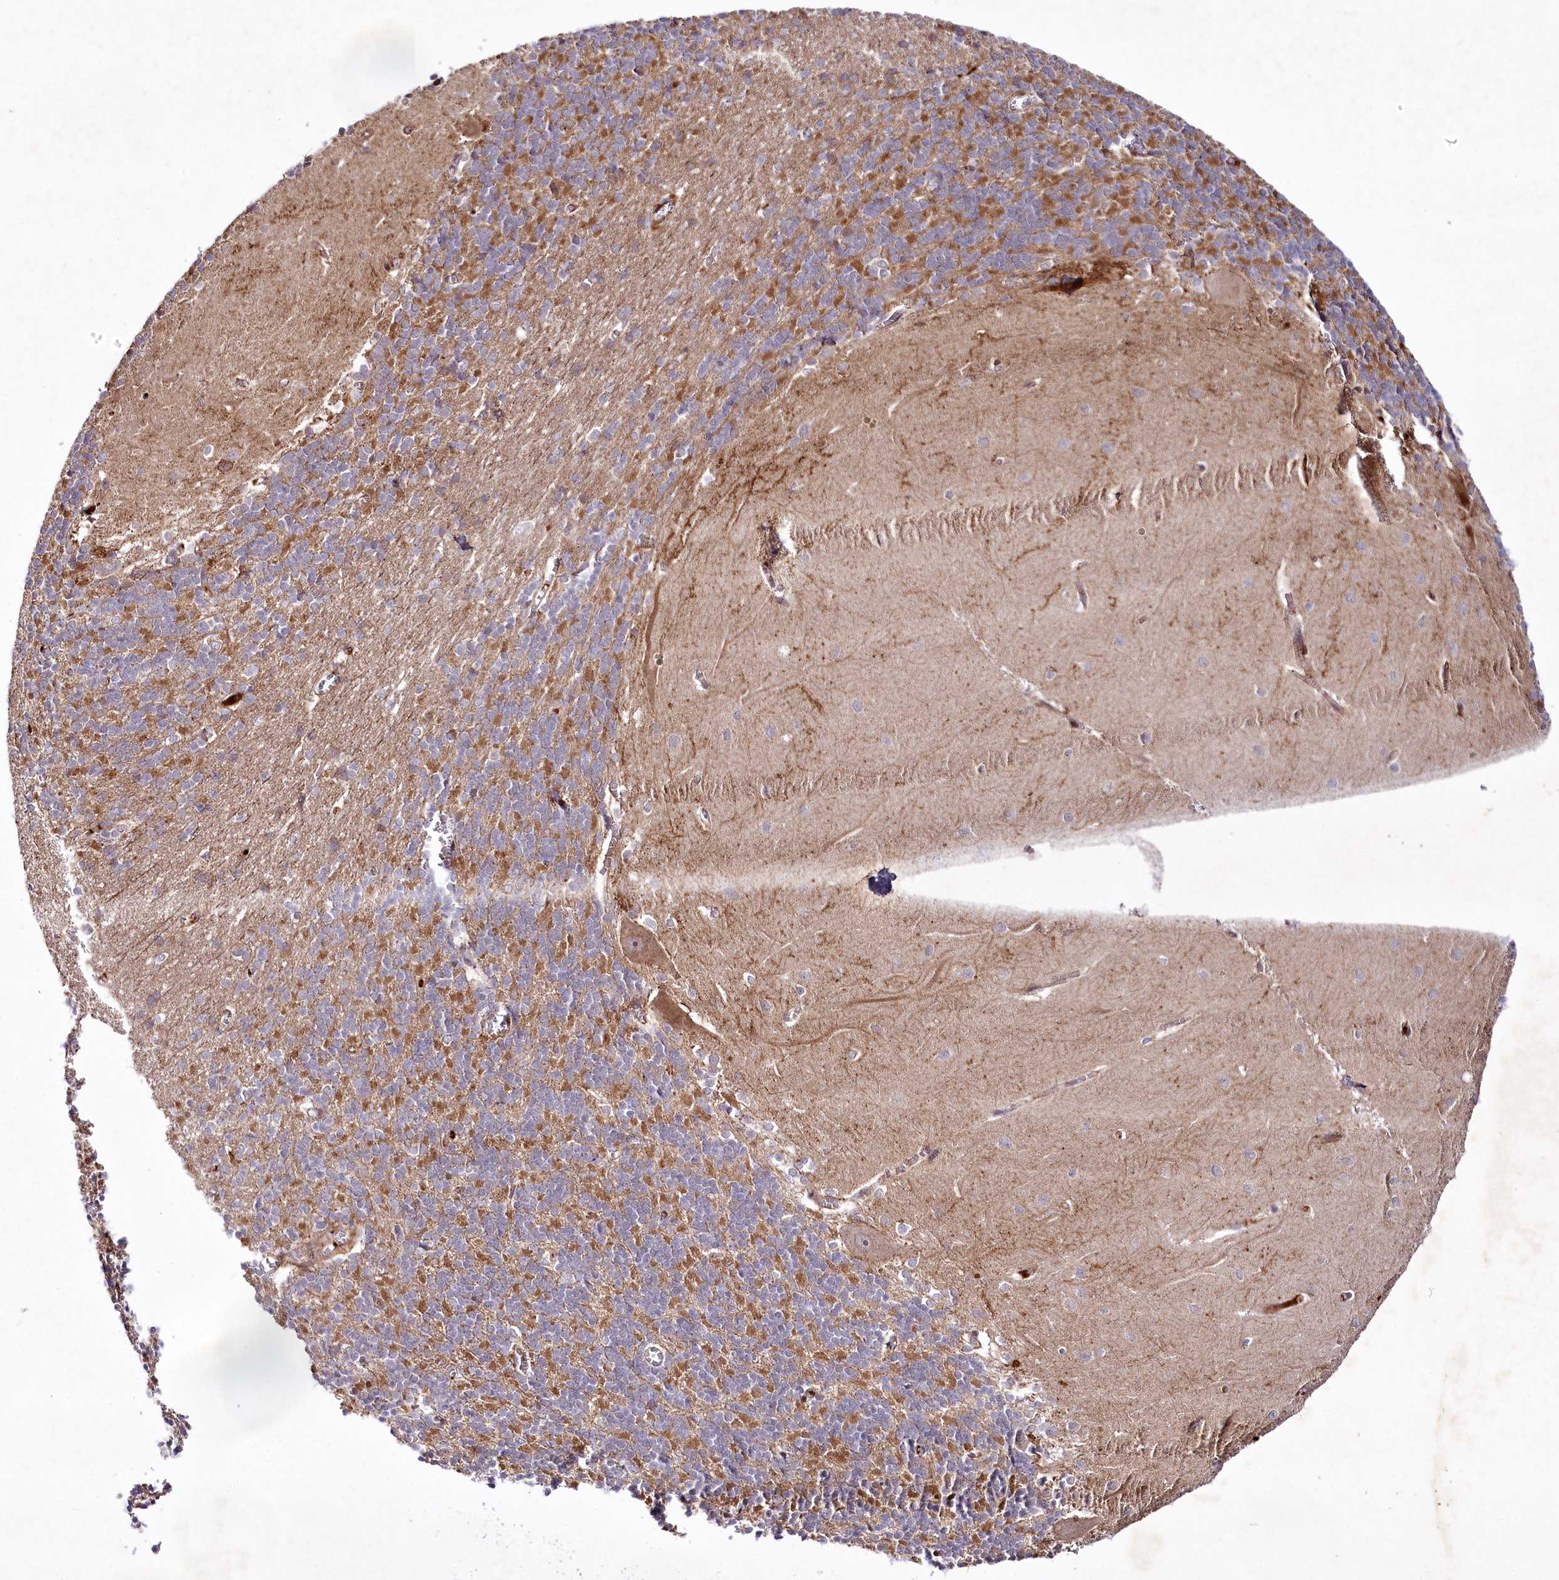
{"staining": {"intensity": "moderate", "quantity": "25%-75%", "location": "cytoplasmic/membranous"}, "tissue": "cerebellum", "cell_type": "Cells in granular layer", "image_type": "normal", "snomed": [{"axis": "morphology", "description": "Normal tissue, NOS"}, {"axis": "topography", "description": "Cerebellum"}], "caption": "Moderate cytoplasmic/membranous expression for a protein is identified in approximately 25%-75% of cells in granular layer of unremarkable cerebellum using immunohistochemistry (IHC).", "gene": "PSTK", "patient": {"sex": "male", "age": 37}}